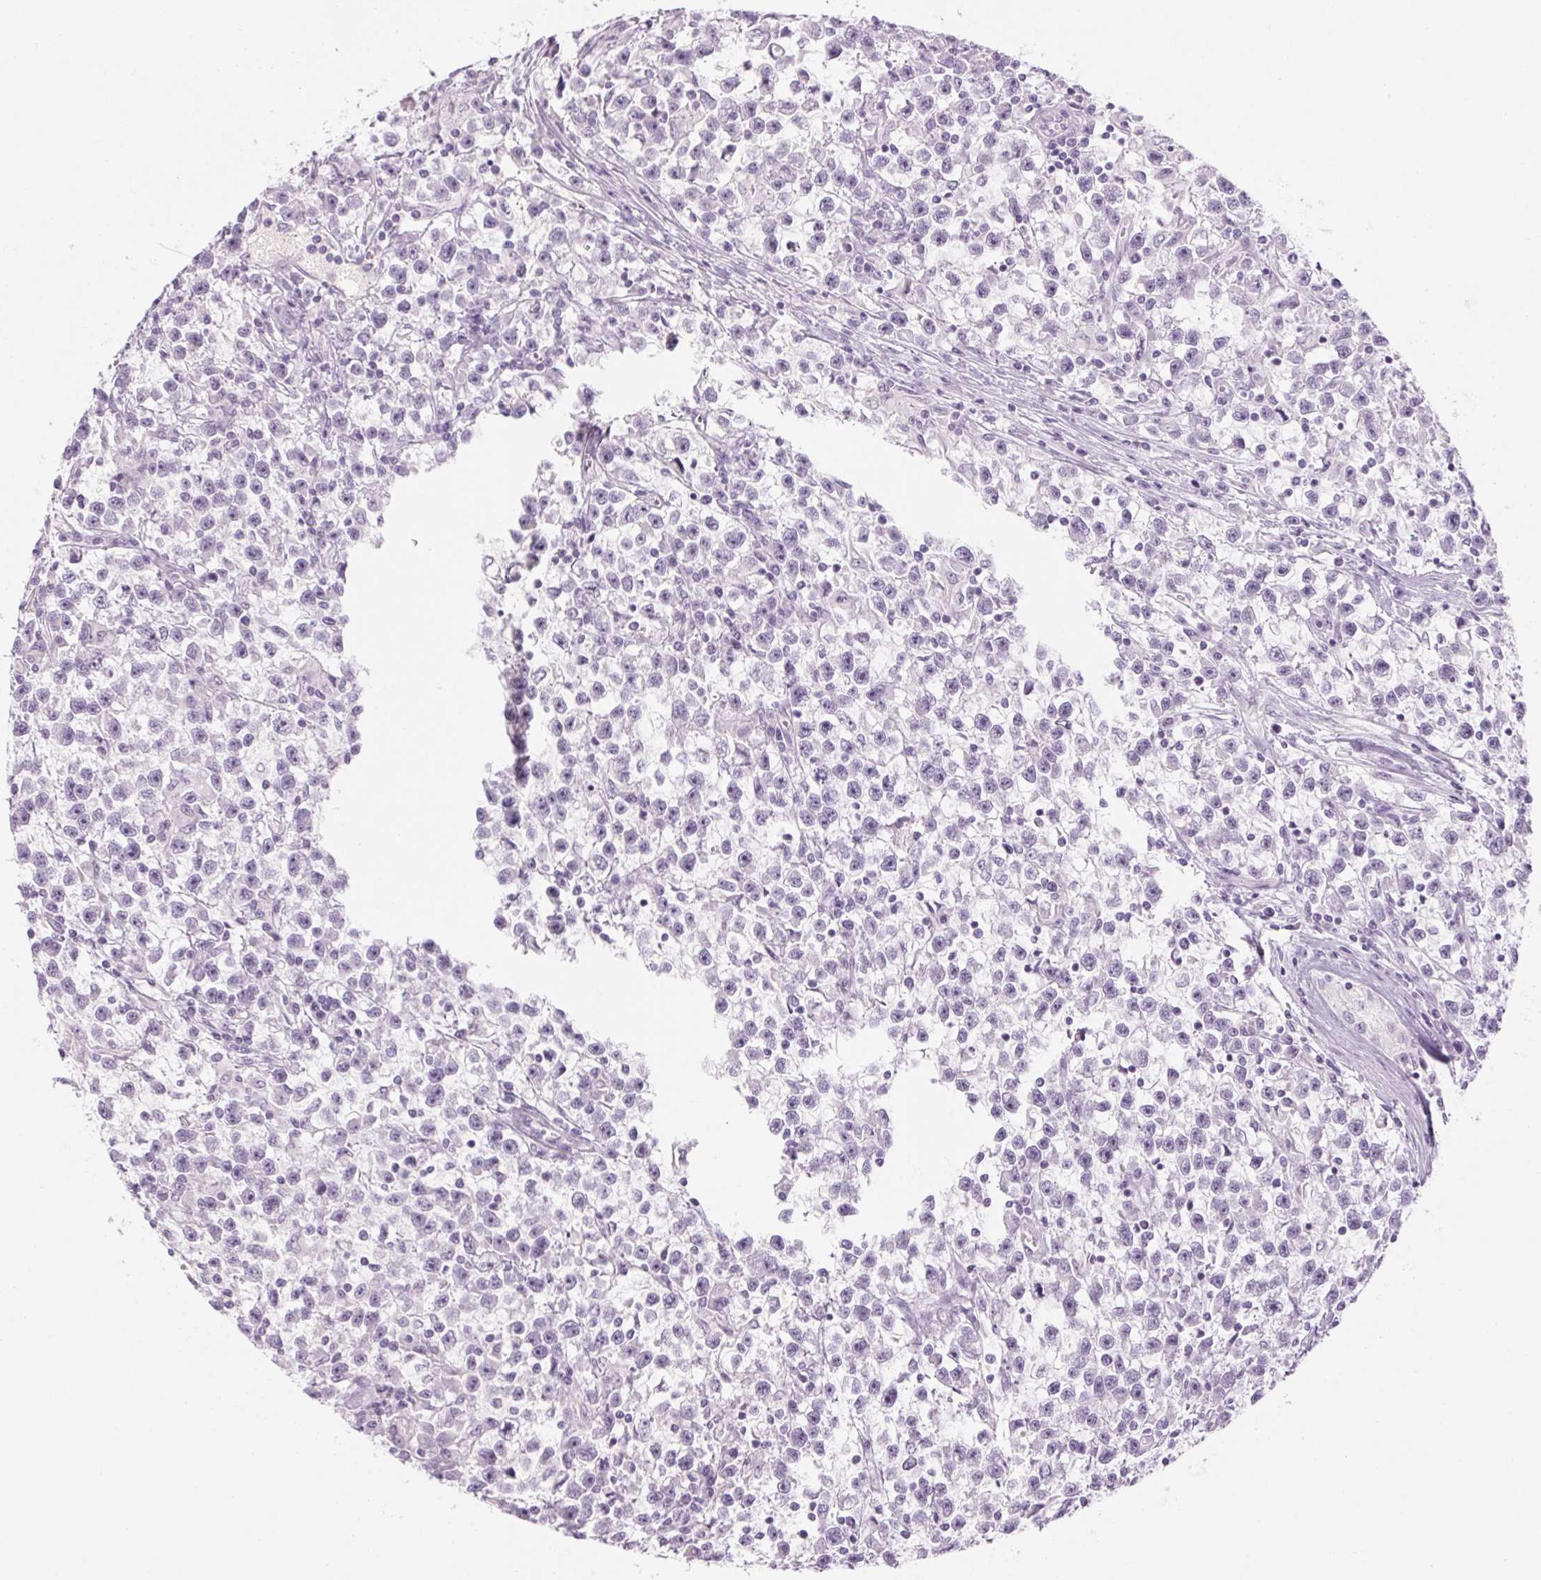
{"staining": {"intensity": "negative", "quantity": "none", "location": "none"}, "tissue": "testis cancer", "cell_type": "Tumor cells", "image_type": "cancer", "snomed": [{"axis": "morphology", "description": "Seminoma, NOS"}, {"axis": "topography", "description": "Testis"}], "caption": "Testis seminoma was stained to show a protein in brown. There is no significant expression in tumor cells.", "gene": "RPTN", "patient": {"sex": "male", "age": 31}}